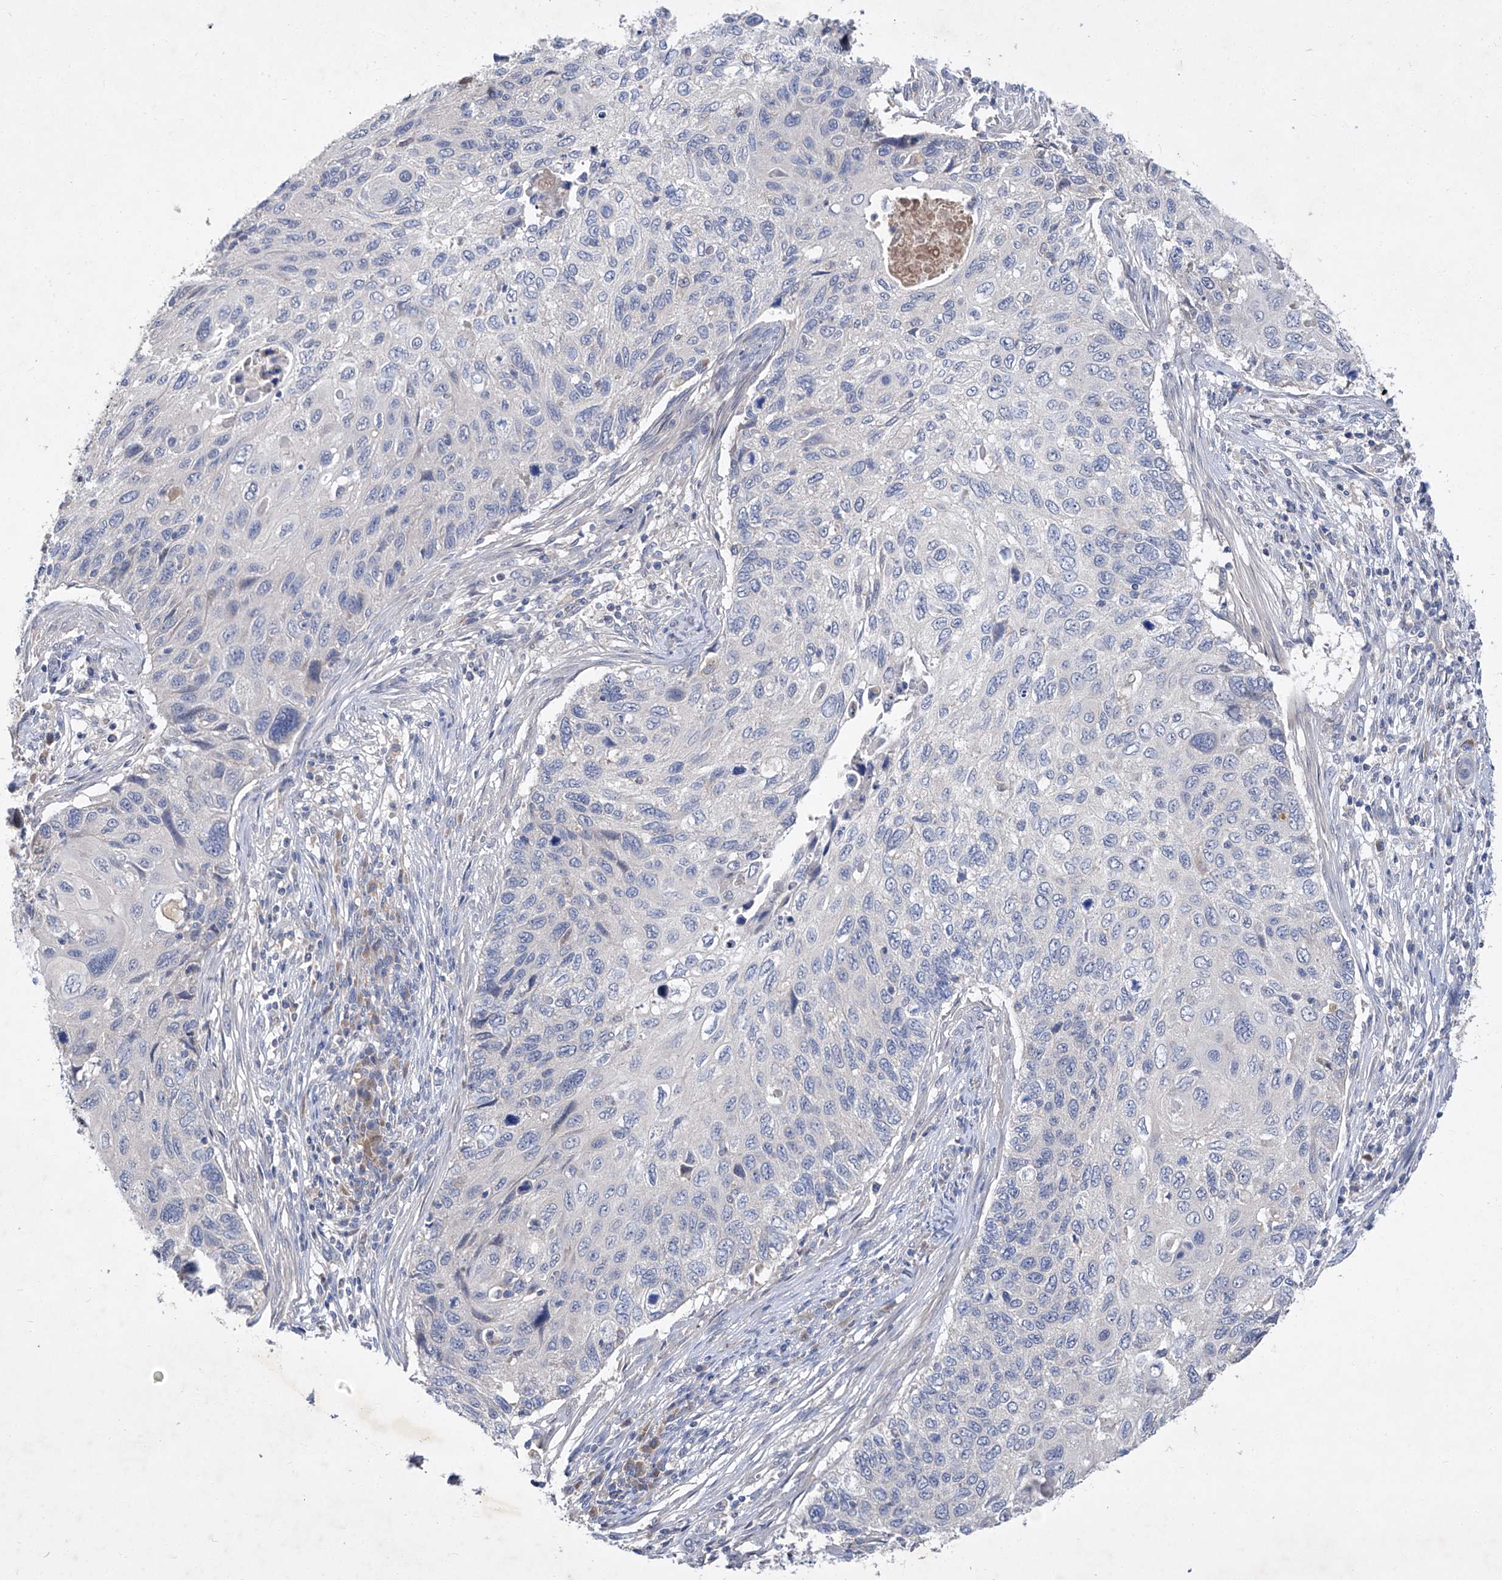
{"staining": {"intensity": "negative", "quantity": "none", "location": "none"}, "tissue": "cervical cancer", "cell_type": "Tumor cells", "image_type": "cancer", "snomed": [{"axis": "morphology", "description": "Squamous cell carcinoma, NOS"}, {"axis": "topography", "description": "Cervix"}], "caption": "DAB (3,3'-diaminobenzidine) immunohistochemical staining of cervical squamous cell carcinoma demonstrates no significant positivity in tumor cells.", "gene": "SBK2", "patient": {"sex": "female", "age": 70}}